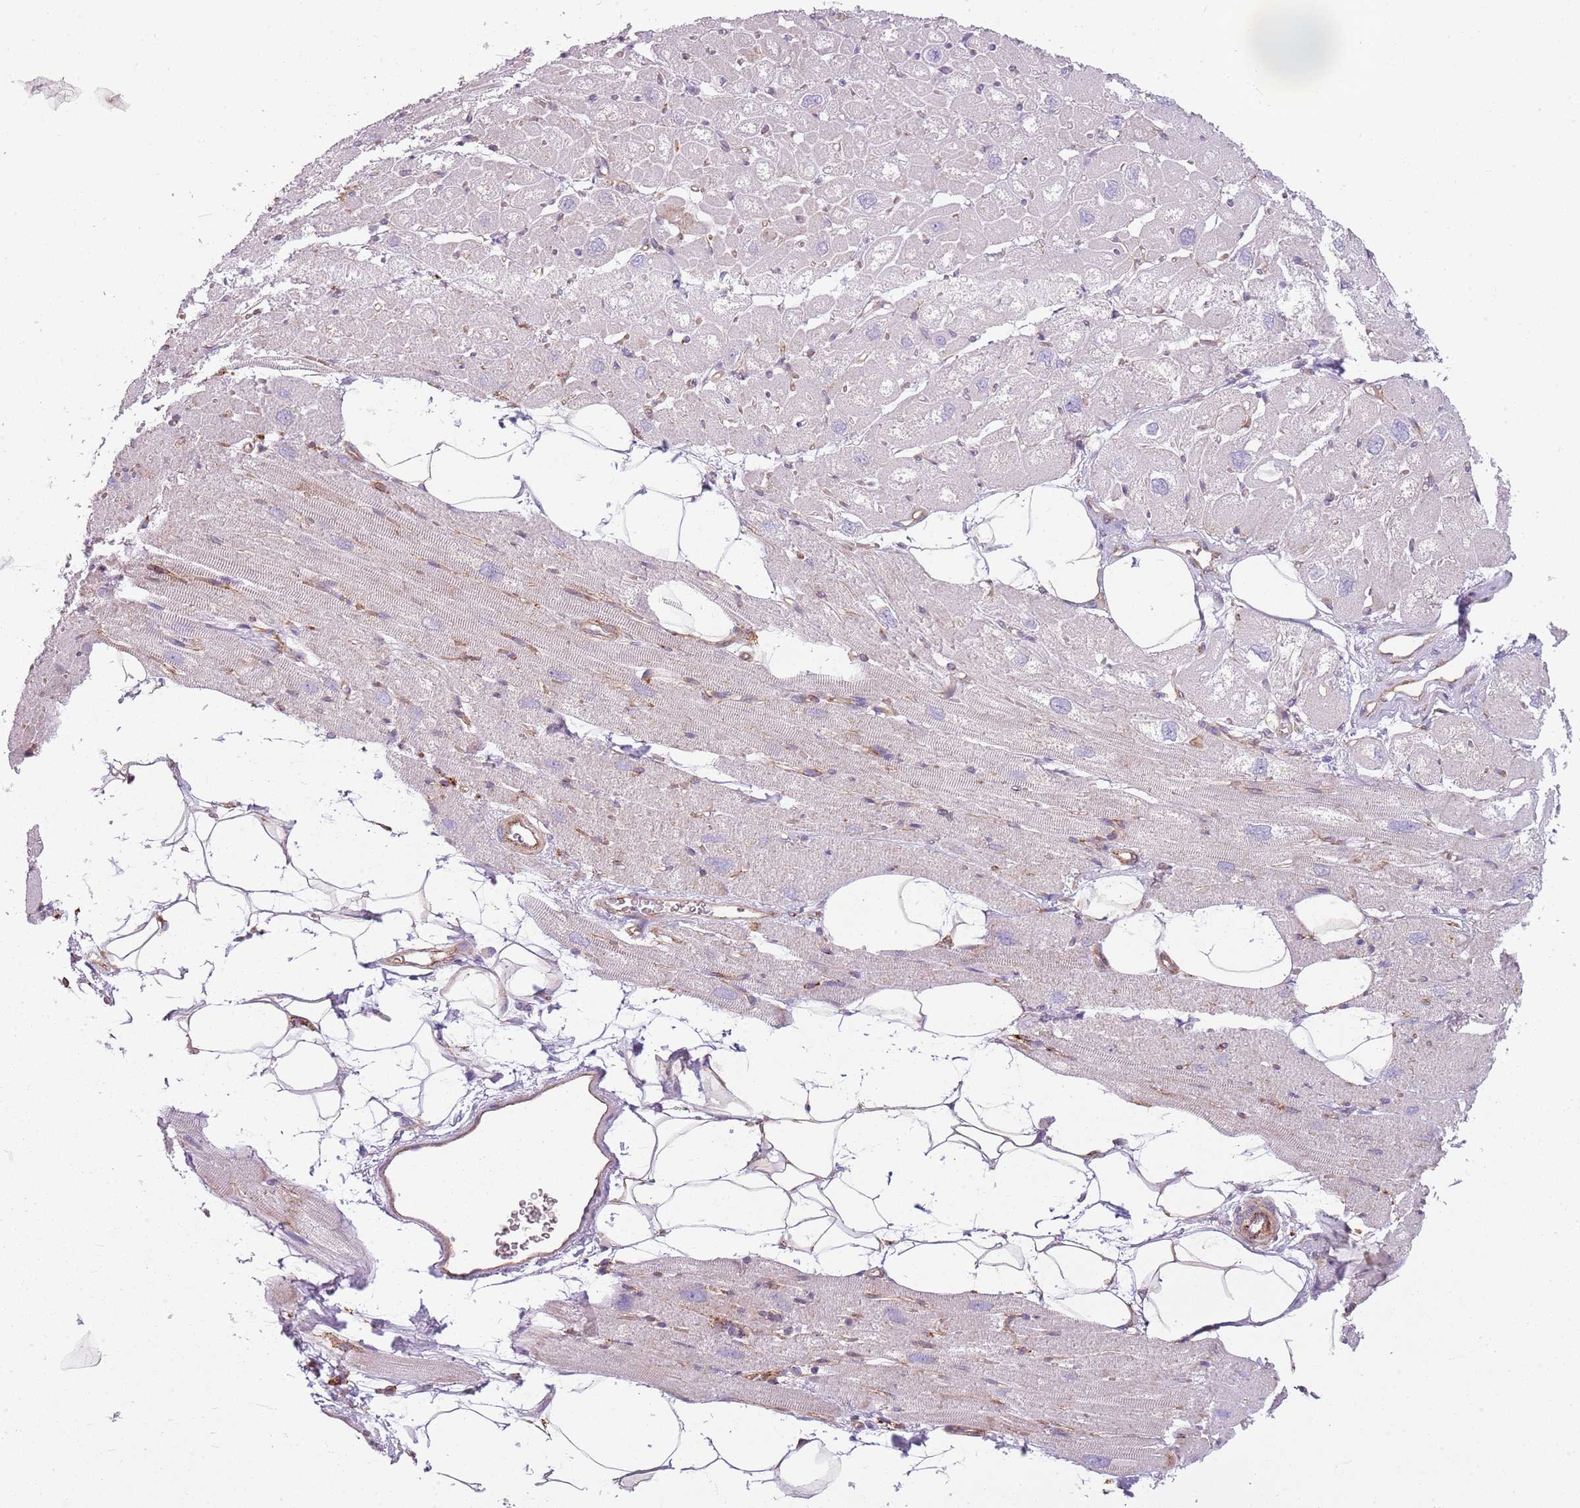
{"staining": {"intensity": "weak", "quantity": "<25%", "location": "cytoplasmic/membranous"}, "tissue": "heart muscle", "cell_type": "Cardiomyocytes", "image_type": "normal", "snomed": [{"axis": "morphology", "description": "Normal tissue, NOS"}, {"axis": "topography", "description": "Heart"}], "caption": "The image shows no staining of cardiomyocytes in normal heart muscle.", "gene": "SNX1", "patient": {"sex": "male", "age": 50}}